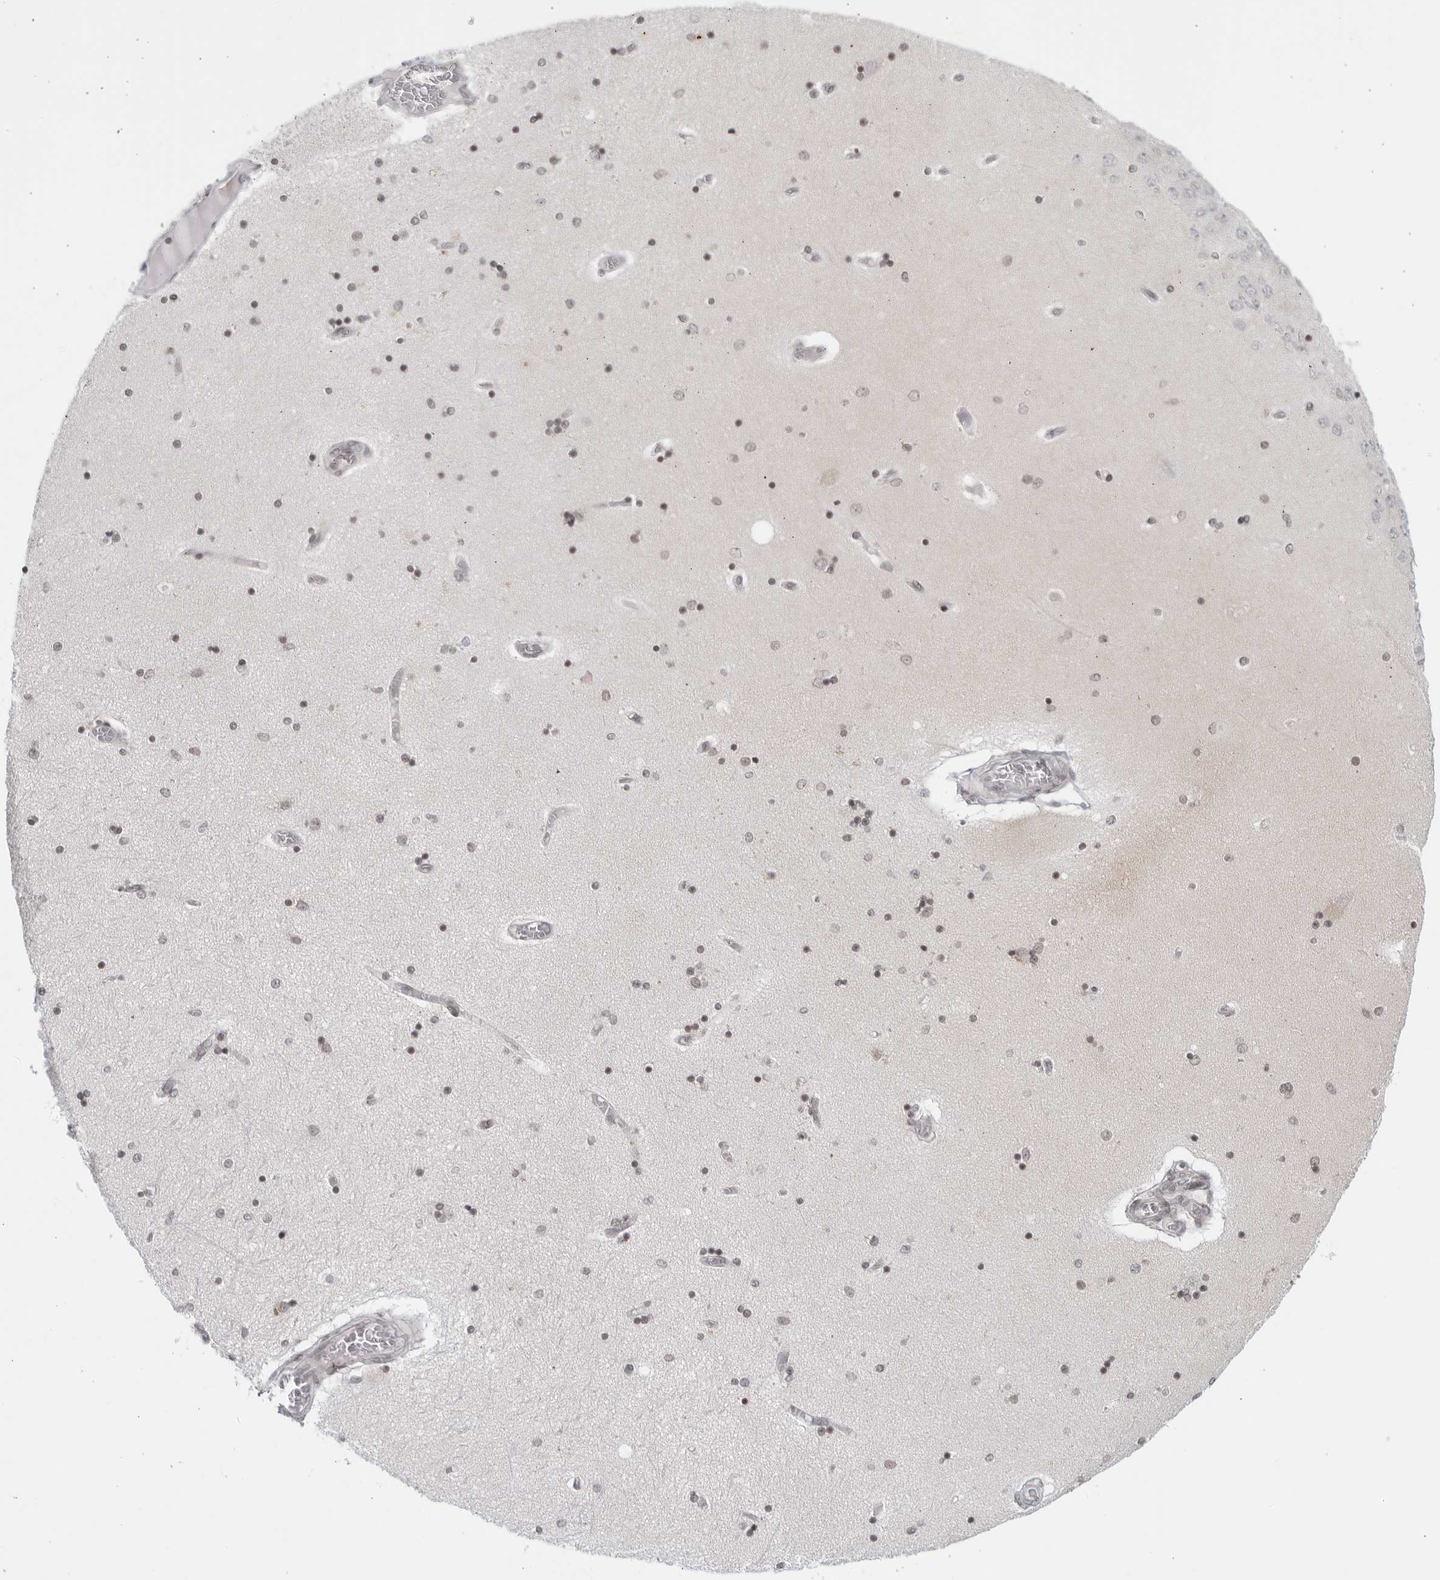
{"staining": {"intensity": "negative", "quantity": "none", "location": "none"}, "tissue": "hippocampus", "cell_type": "Glial cells", "image_type": "normal", "snomed": [{"axis": "morphology", "description": "Normal tissue, NOS"}, {"axis": "topography", "description": "Hippocampus"}], "caption": "High power microscopy image of an immunohistochemistry histopathology image of unremarkable hippocampus, revealing no significant positivity in glial cells. Nuclei are stained in blue.", "gene": "RAB11FIP3", "patient": {"sex": "female", "age": 54}}